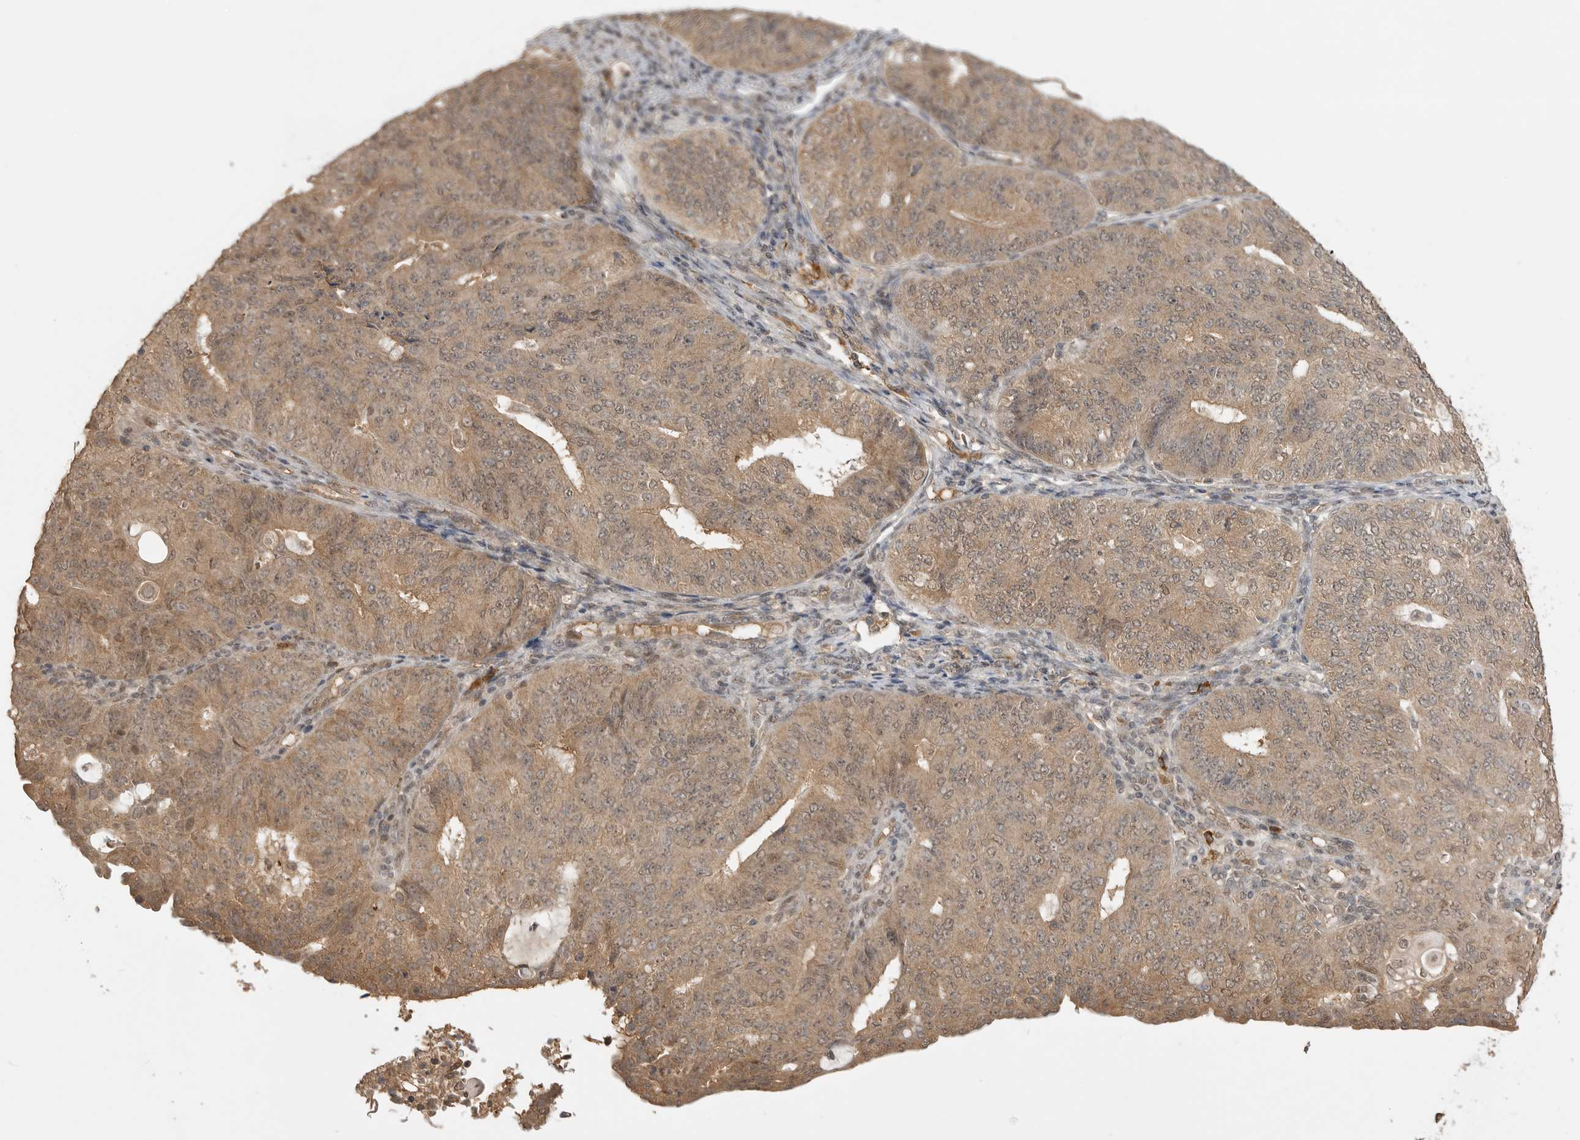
{"staining": {"intensity": "moderate", "quantity": ">75%", "location": "cytoplasmic/membranous,nuclear"}, "tissue": "endometrial cancer", "cell_type": "Tumor cells", "image_type": "cancer", "snomed": [{"axis": "morphology", "description": "Adenocarcinoma, NOS"}, {"axis": "topography", "description": "Endometrium"}], "caption": "Endometrial cancer tissue shows moderate cytoplasmic/membranous and nuclear staining in approximately >75% of tumor cells, visualized by immunohistochemistry.", "gene": "ASPSCR1", "patient": {"sex": "female", "age": 32}}